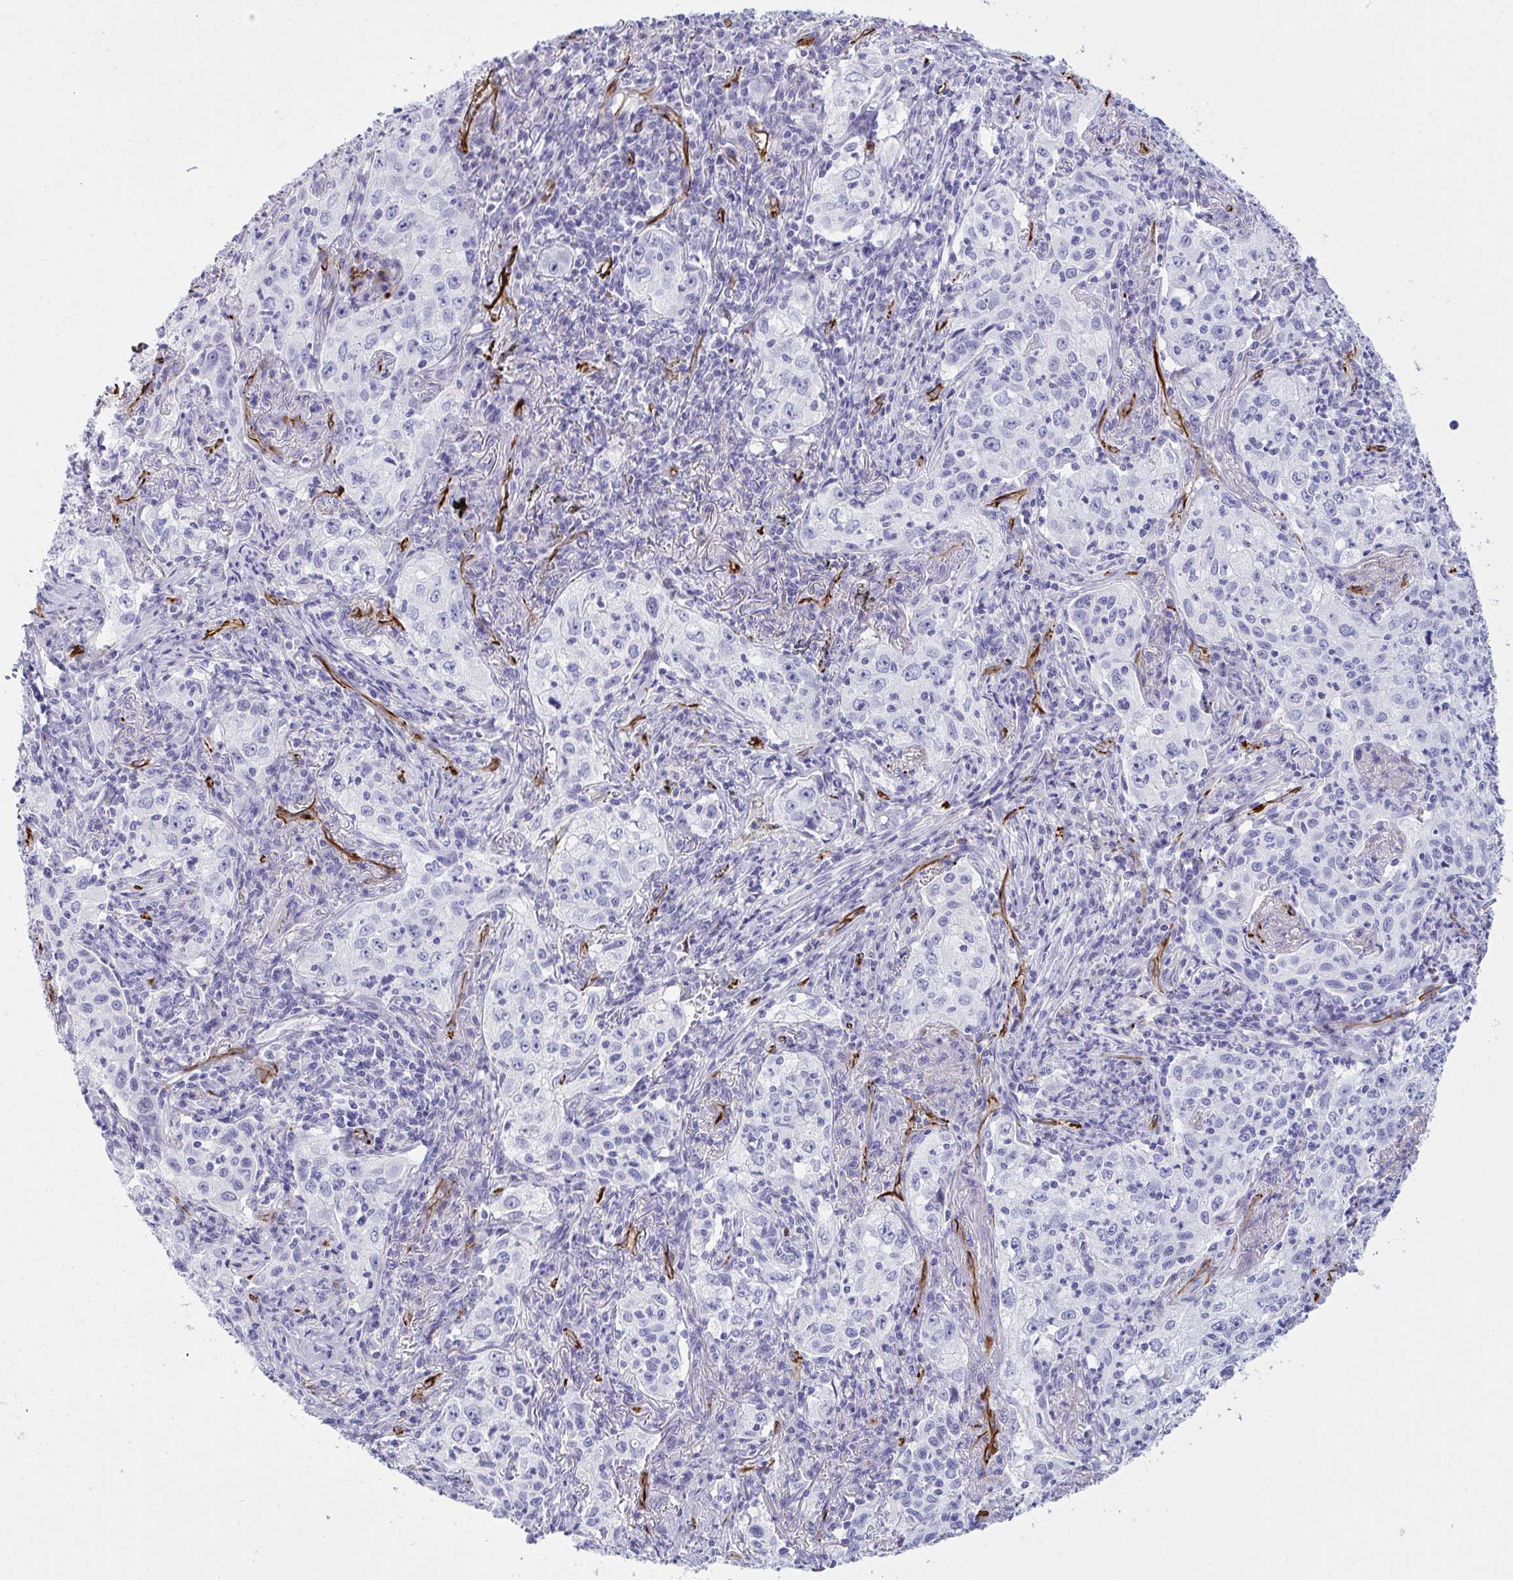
{"staining": {"intensity": "negative", "quantity": "none", "location": "none"}, "tissue": "lung cancer", "cell_type": "Tumor cells", "image_type": "cancer", "snomed": [{"axis": "morphology", "description": "Squamous cell carcinoma, NOS"}, {"axis": "topography", "description": "Lung"}], "caption": "IHC image of neoplastic tissue: lung squamous cell carcinoma stained with DAB (3,3'-diaminobenzidine) shows no significant protein staining in tumor cells.", "gene": "SLC35B1", "patient": {"sex": "male", "age": 71}}